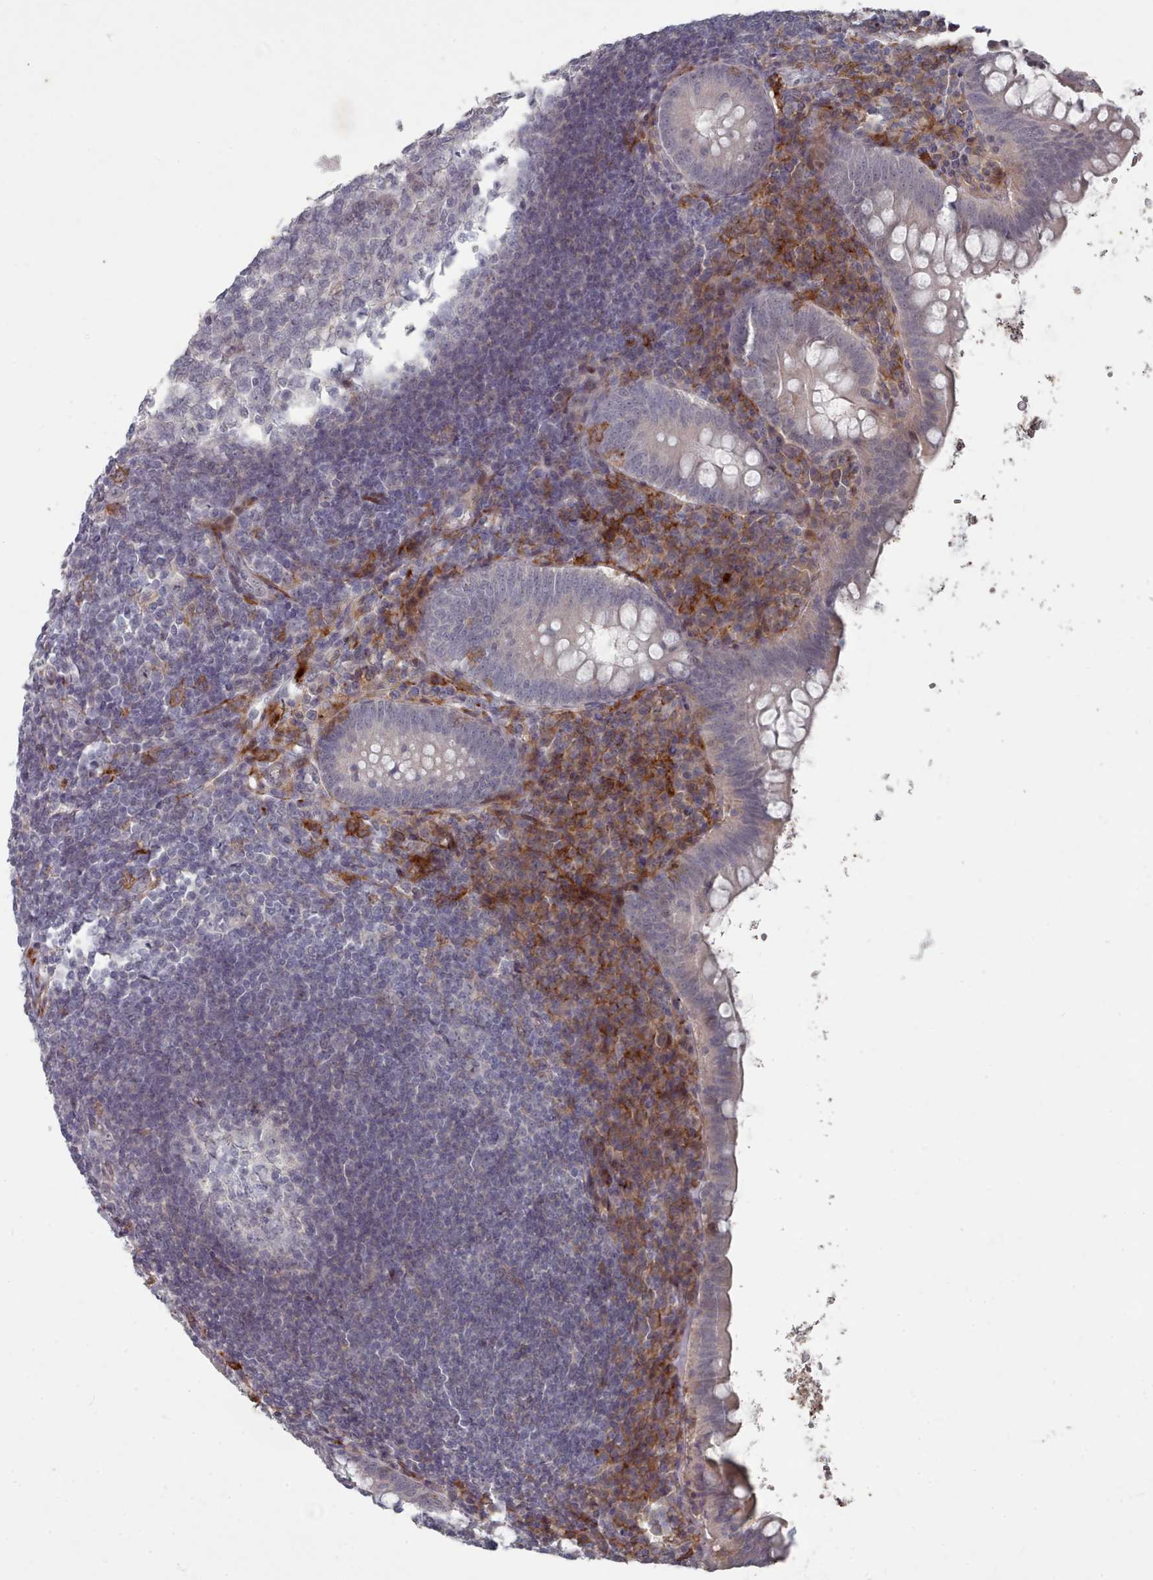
{"staining": {"intensity": "moderate", "quantity": "<25%", "location": "cytoplasmic/membranous"}, "tissue": "appendix", "cell_type": "Glandular cells", "image_type": "normal", "snomed": [{"axis": "morphology", "description": "Normal tissue, NOS"}, {"axis": "topography", "description": "Appendix"}], "caption": "Appendix stained with a protein marker reveals moderate staining in glandular cells.", "gene": "COL8A2", "patient": {"sex": "female", "age": 33}}